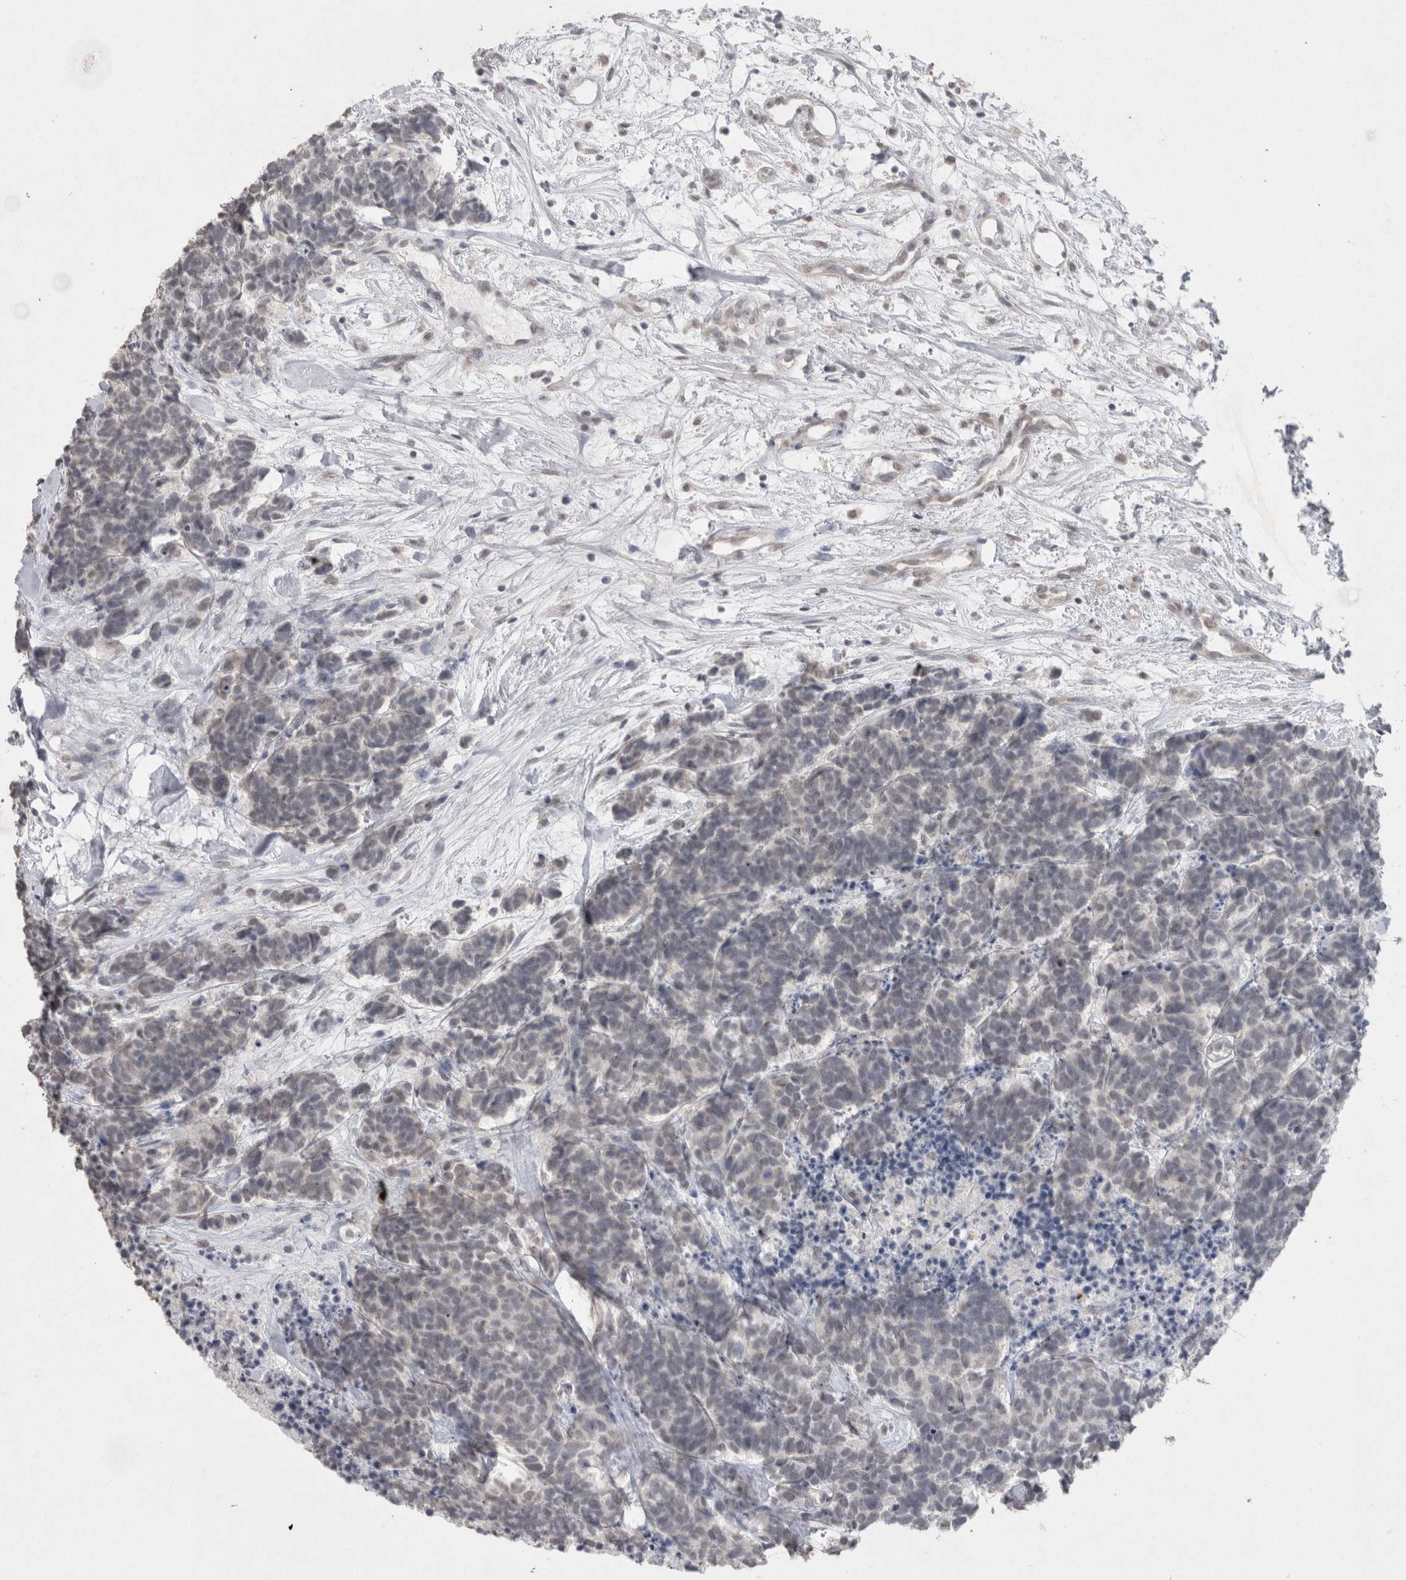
{"staining": {"intensity": "negative", "quantity": "none", "location": "none"}, "tissue": "carcinoid", "cell_type": "Tumor cells", "image_type": "cancer", "snomed": [{"axis": "morphology", "description": "Carcinoma, NOS"}, {"axis": "morphology", "description": "Carcinoid, malignant, NOS"}, {"axis": "topography", "description": "Urinary bladder"}], "caption": "An immunohistochemistry image of carcinoid is shown. There is no staining in tumor cells of carcinoid.", "gene": "DDX4", "patient": {"sex": "male", "age": 57}}